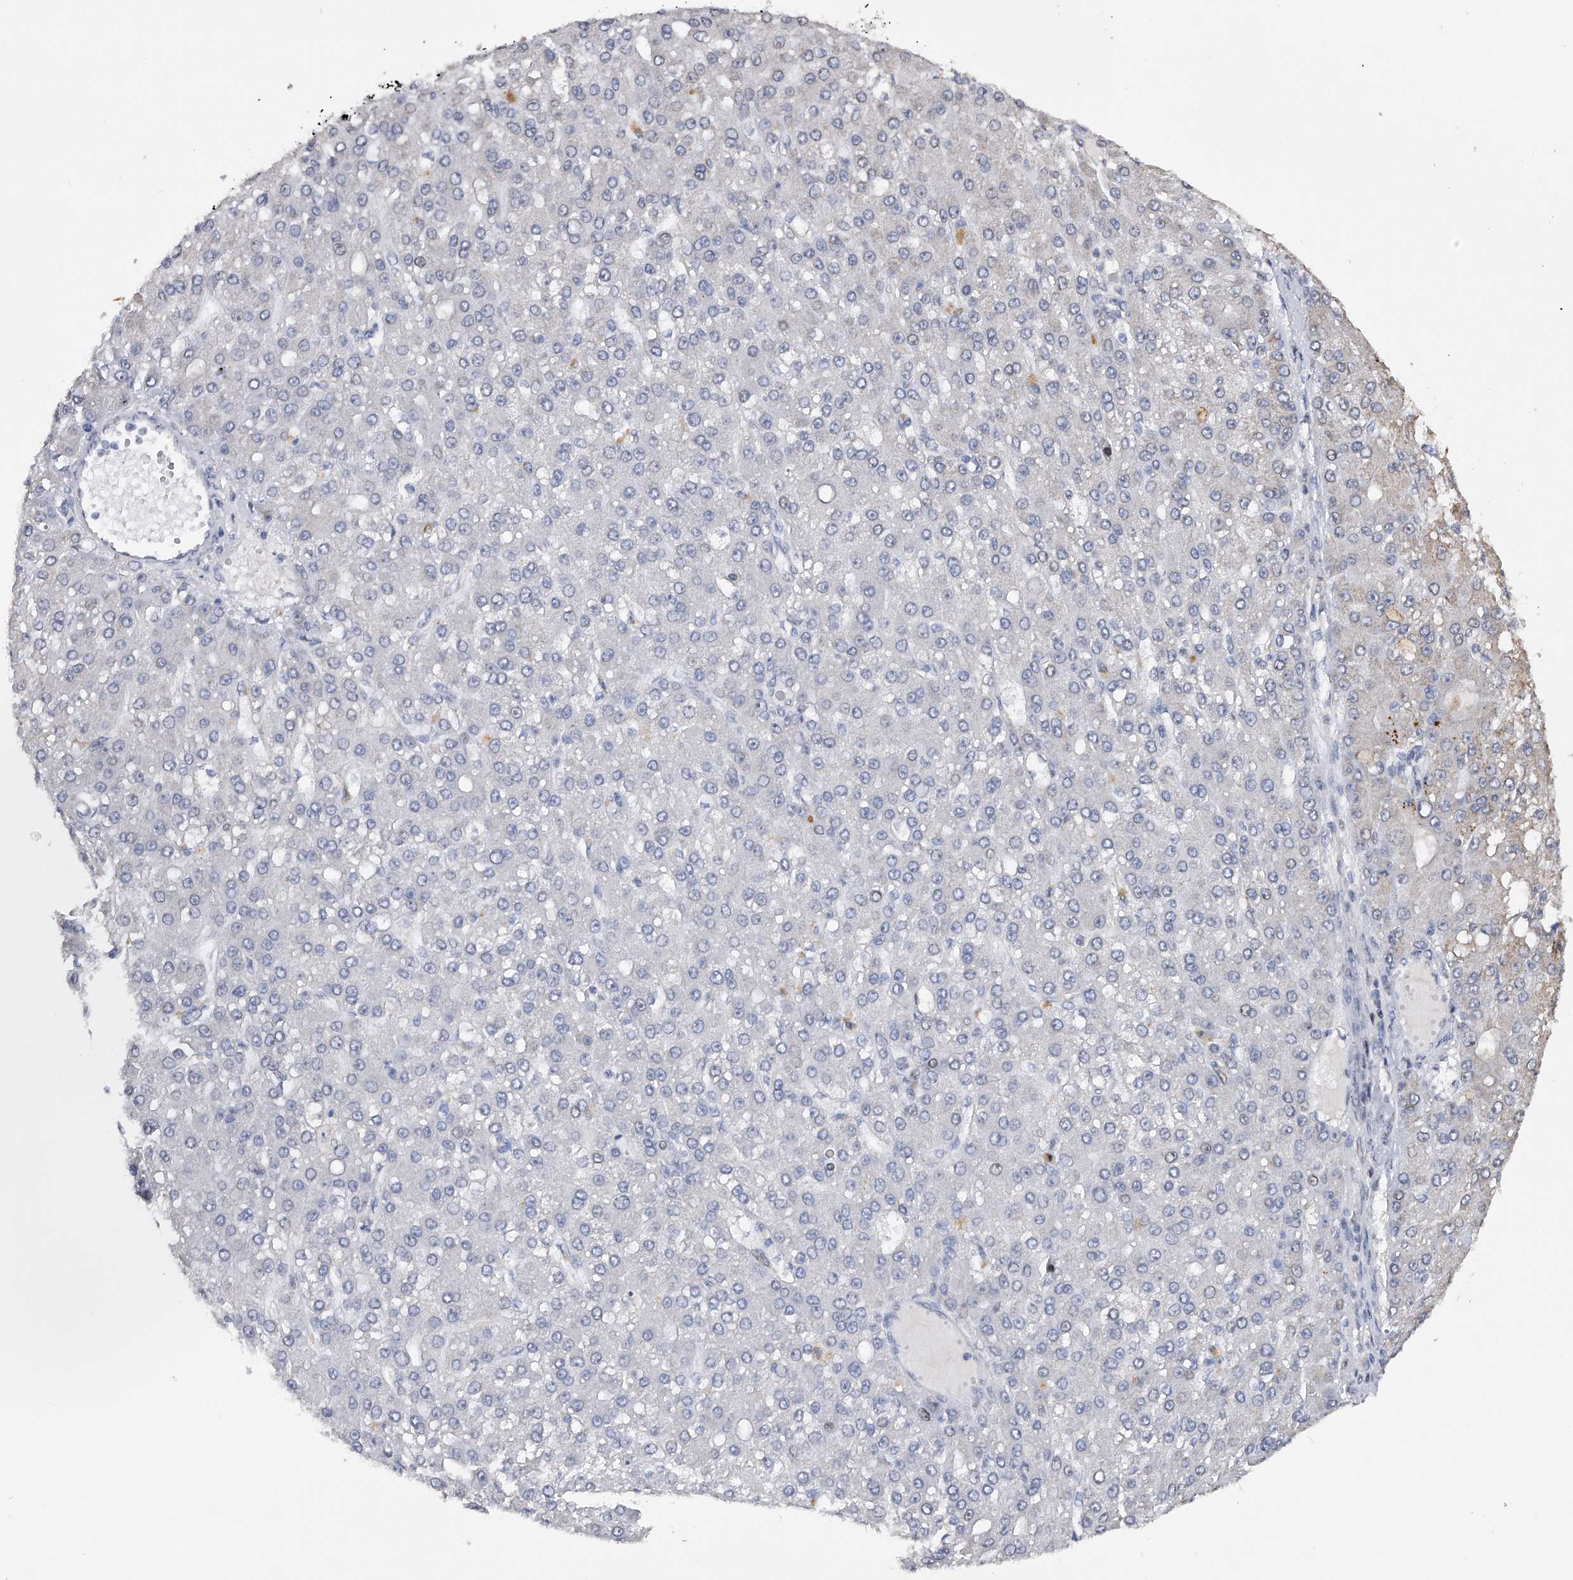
{"staining": {"intensity": "negative", "quantity": "none", "location": "none"}, "tissue": "liver cancer", "cell_type": "Tumor cells", "image_type": "cancer", "snomed": [{"axis": "morphology", "description": "Carcinoma, Hepatocellular, NOS"}, {"axis": "topography", "description": "Liver"}], "caption": "Immunohistochemistry photomicrograph of neoplastic tissue: human hepatocellular carcinoma (liver) stained with DAB (3,3'-diaminobenzidine) displays no significant protein expression in tumor cells.", "gene": "RWDD2A", "patient": {"sex": "male", "age": 67}}